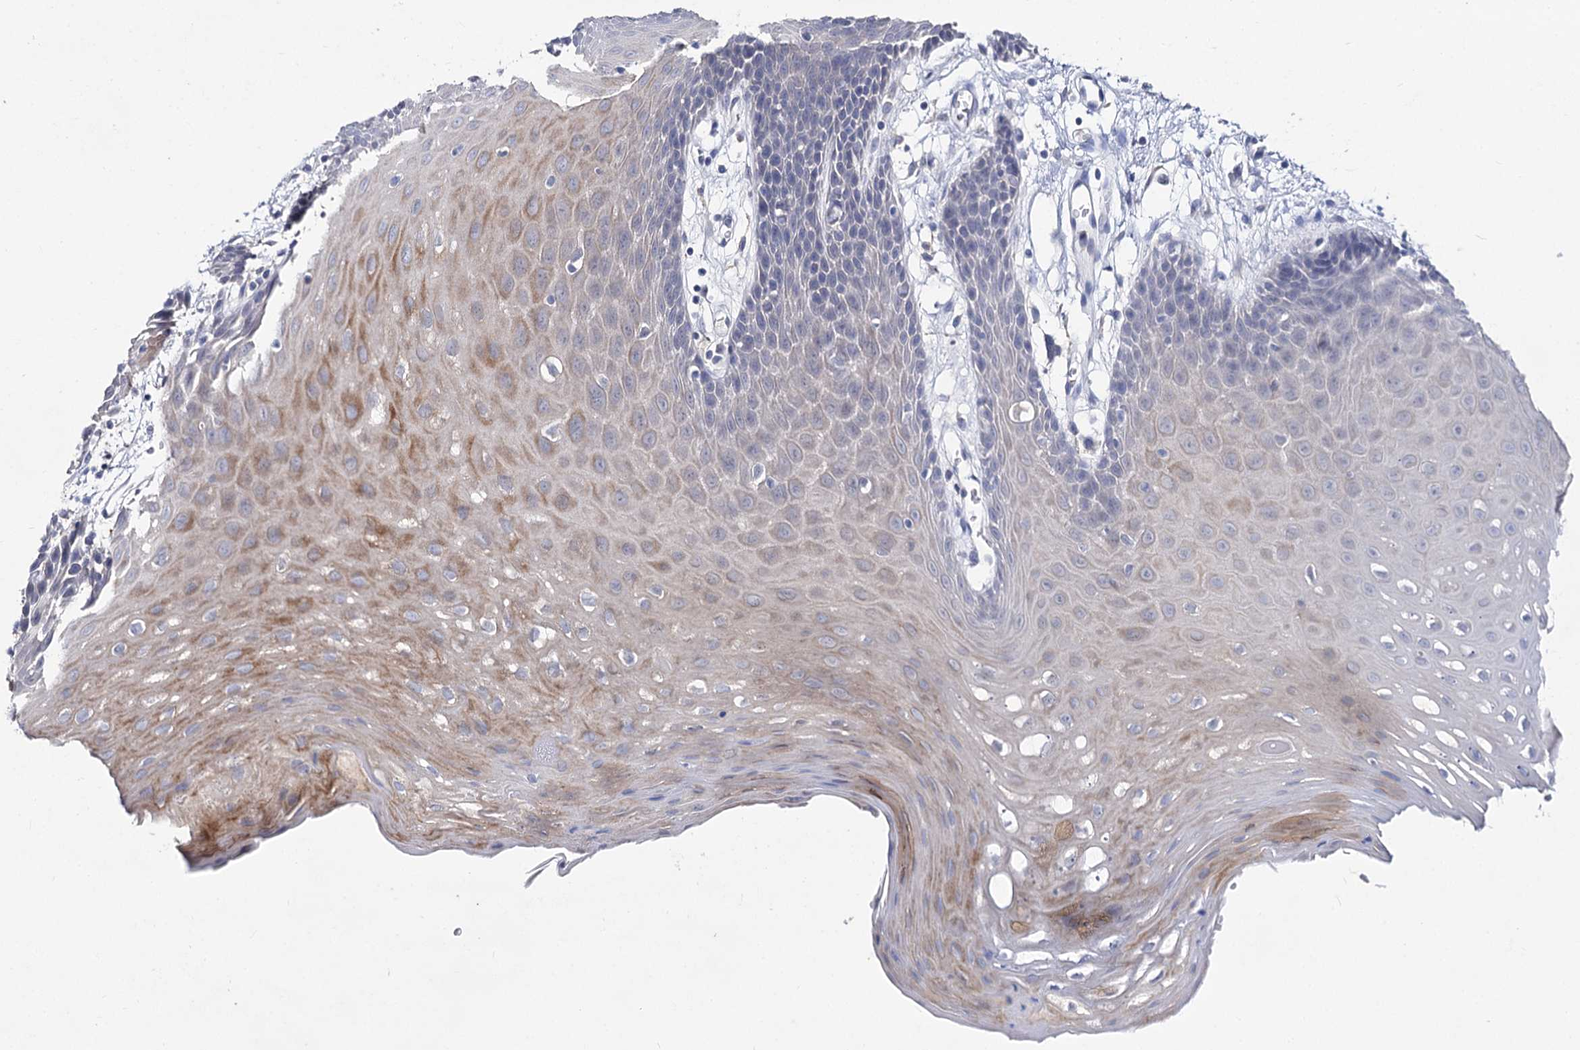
{"staining": {"intensity": "moderate", "quantity": "<25%", "location": "cytoplasmic/membranous"}, "tissue": "oral mucosa", "cell_type": "Squamous epithelial cells", "image_type": "normal", "snomed": [{"axis": "morphology", "description": "Normal tissue, NOS"}, {"axis": "topography", "description": "Skeletal muscle"}, {"axis": "topography", "description": "Oral tissue"}, {"axis": "topography", "description": "Salivary gland"}, {"axis": "topography", "description": "Peripheral nerve tissue"}], "caption": "The photomicrograph reveals a brown stain indicating the presence of a protein in the cytoplasmic/membranous of squamous epithelial cells in oral mucosa. (DAB (3,3'-diaminobenzidine) = brown stain, brightfield microscopy at high magnification).", "gene": "ACTR6", "patient": {"sex": "male", "age": 54}}